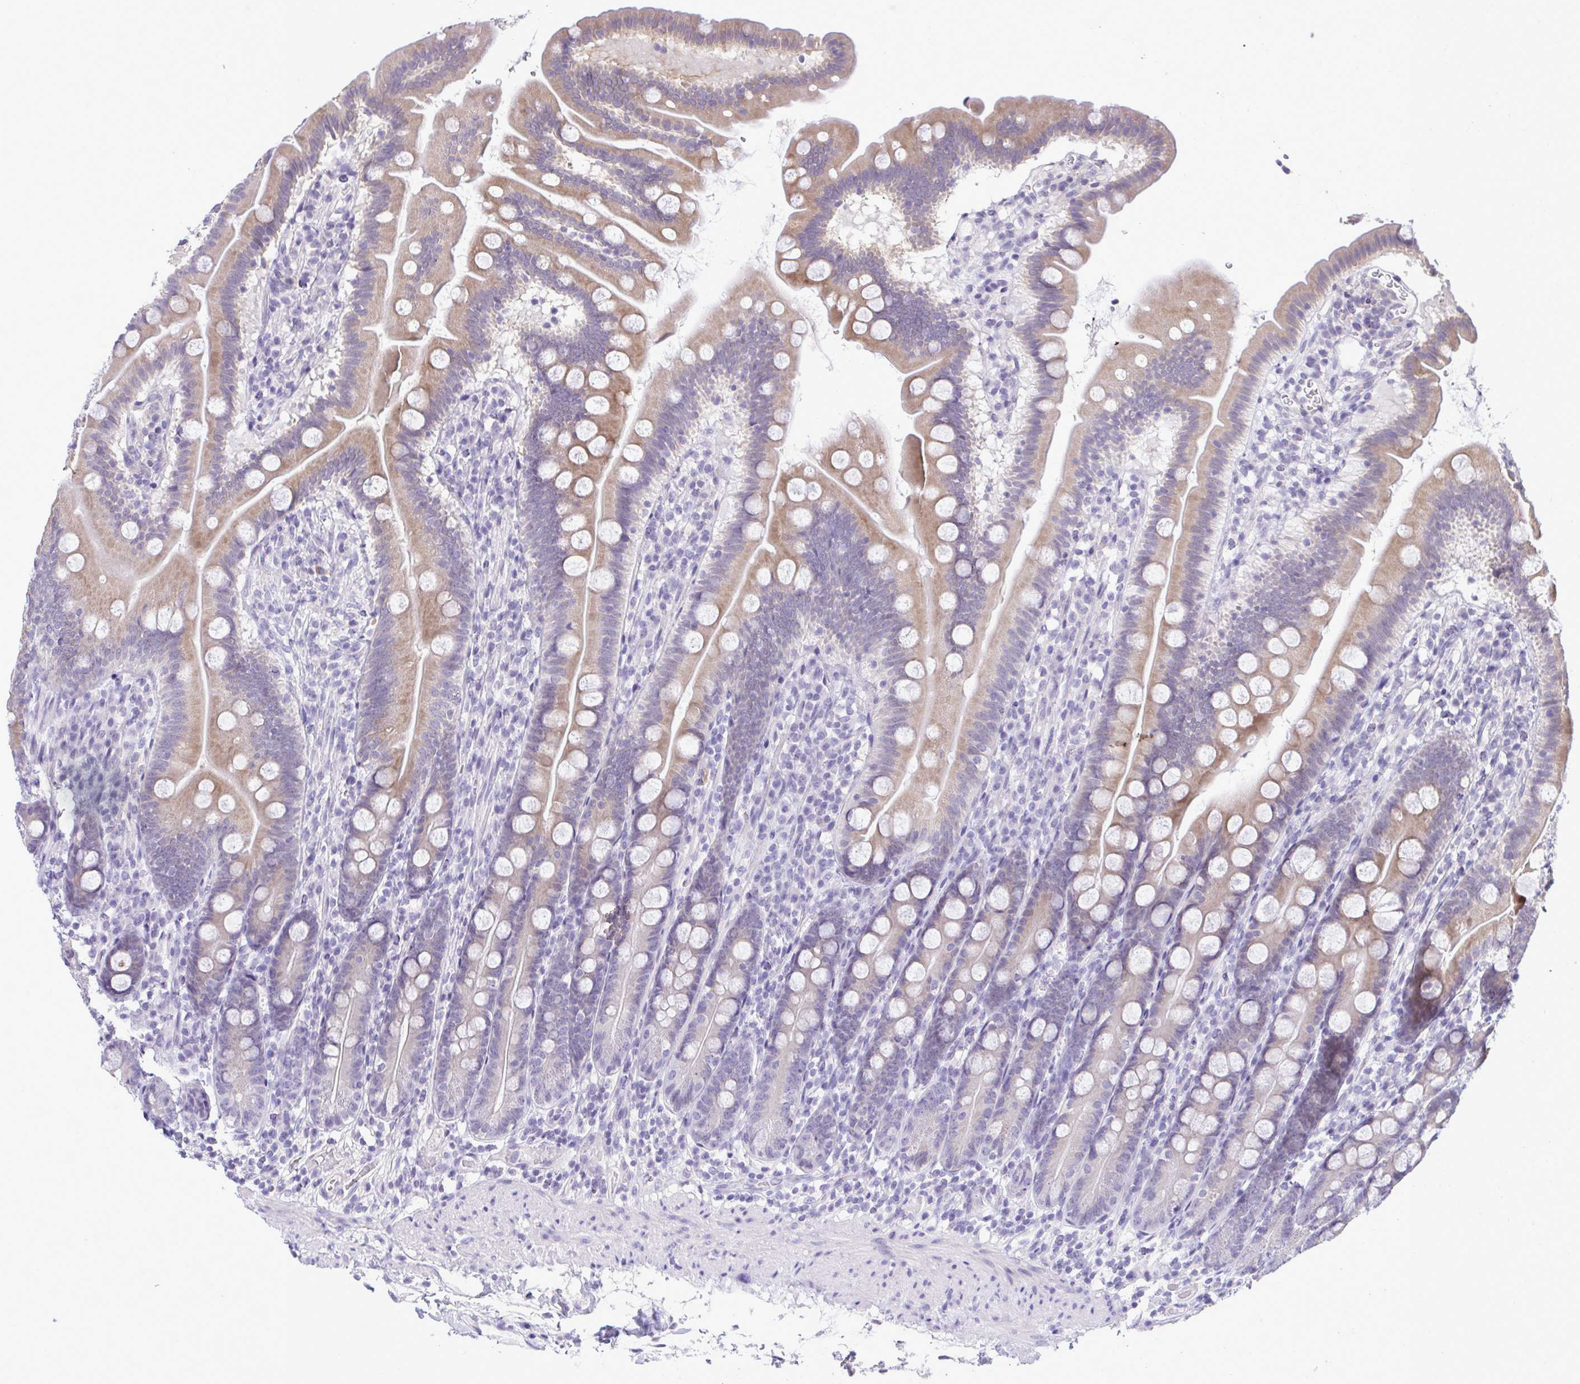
{"staining": {"intensity": "weak", "quantity": "25%-75%", "location": "cytoplasmic/membranous"}, "tissue": "duodenum", "cell_type": "Glandular cells", "image_type": "normal", "snomed": [{"axis": "morphology", "description": "Normal tissue, NOS"}, {"axis": "topography", "description": "Duodenum"}], "caption": "This is an image of IHC staining of unremarkable duodenum, which shows weak expression in the cytoplasmic/membranous of glandular cells.", "gene": "PIGK", "patient": {"sex": "female", "age": 67}}